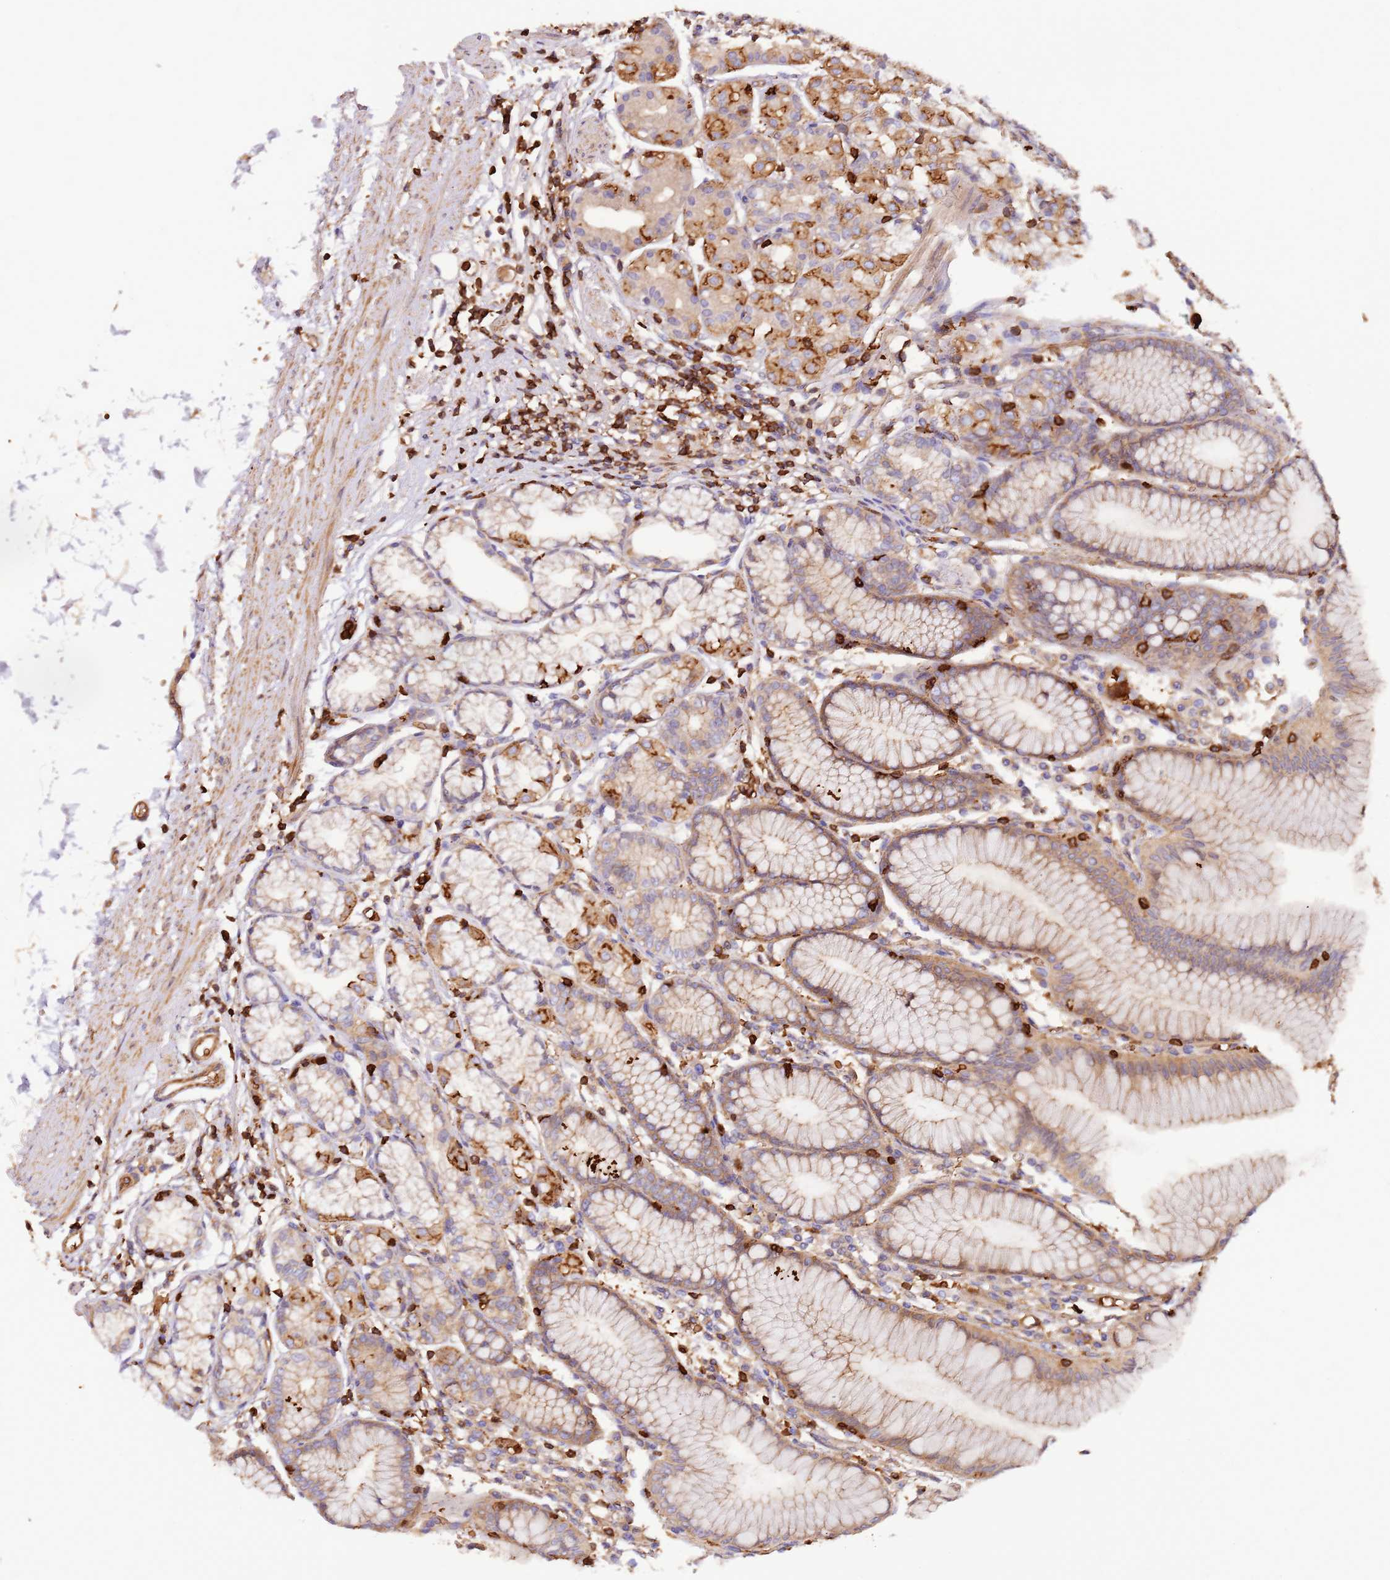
{"staining": {"intensity": "strong", "quantity": "25%-75%", "location": "cytoplasmic/membranous"}, "tissue": "stomach", "cell_type": "Glandular cells", "image_type": "normal", "snomed": [{"axis": "morphology", "description": "Normal tissue, NOS"}, {"axis": "topography", "description": "Stomach"}], "caption": "Brown immunohistochemical staining in unremarkable human stomach reveals strong cytoplasmic/membranous positivity in approximately 25%-75% of glandular cells.", "gene": "OR6P1", "patient": {"sex": "female", "age": 57}}